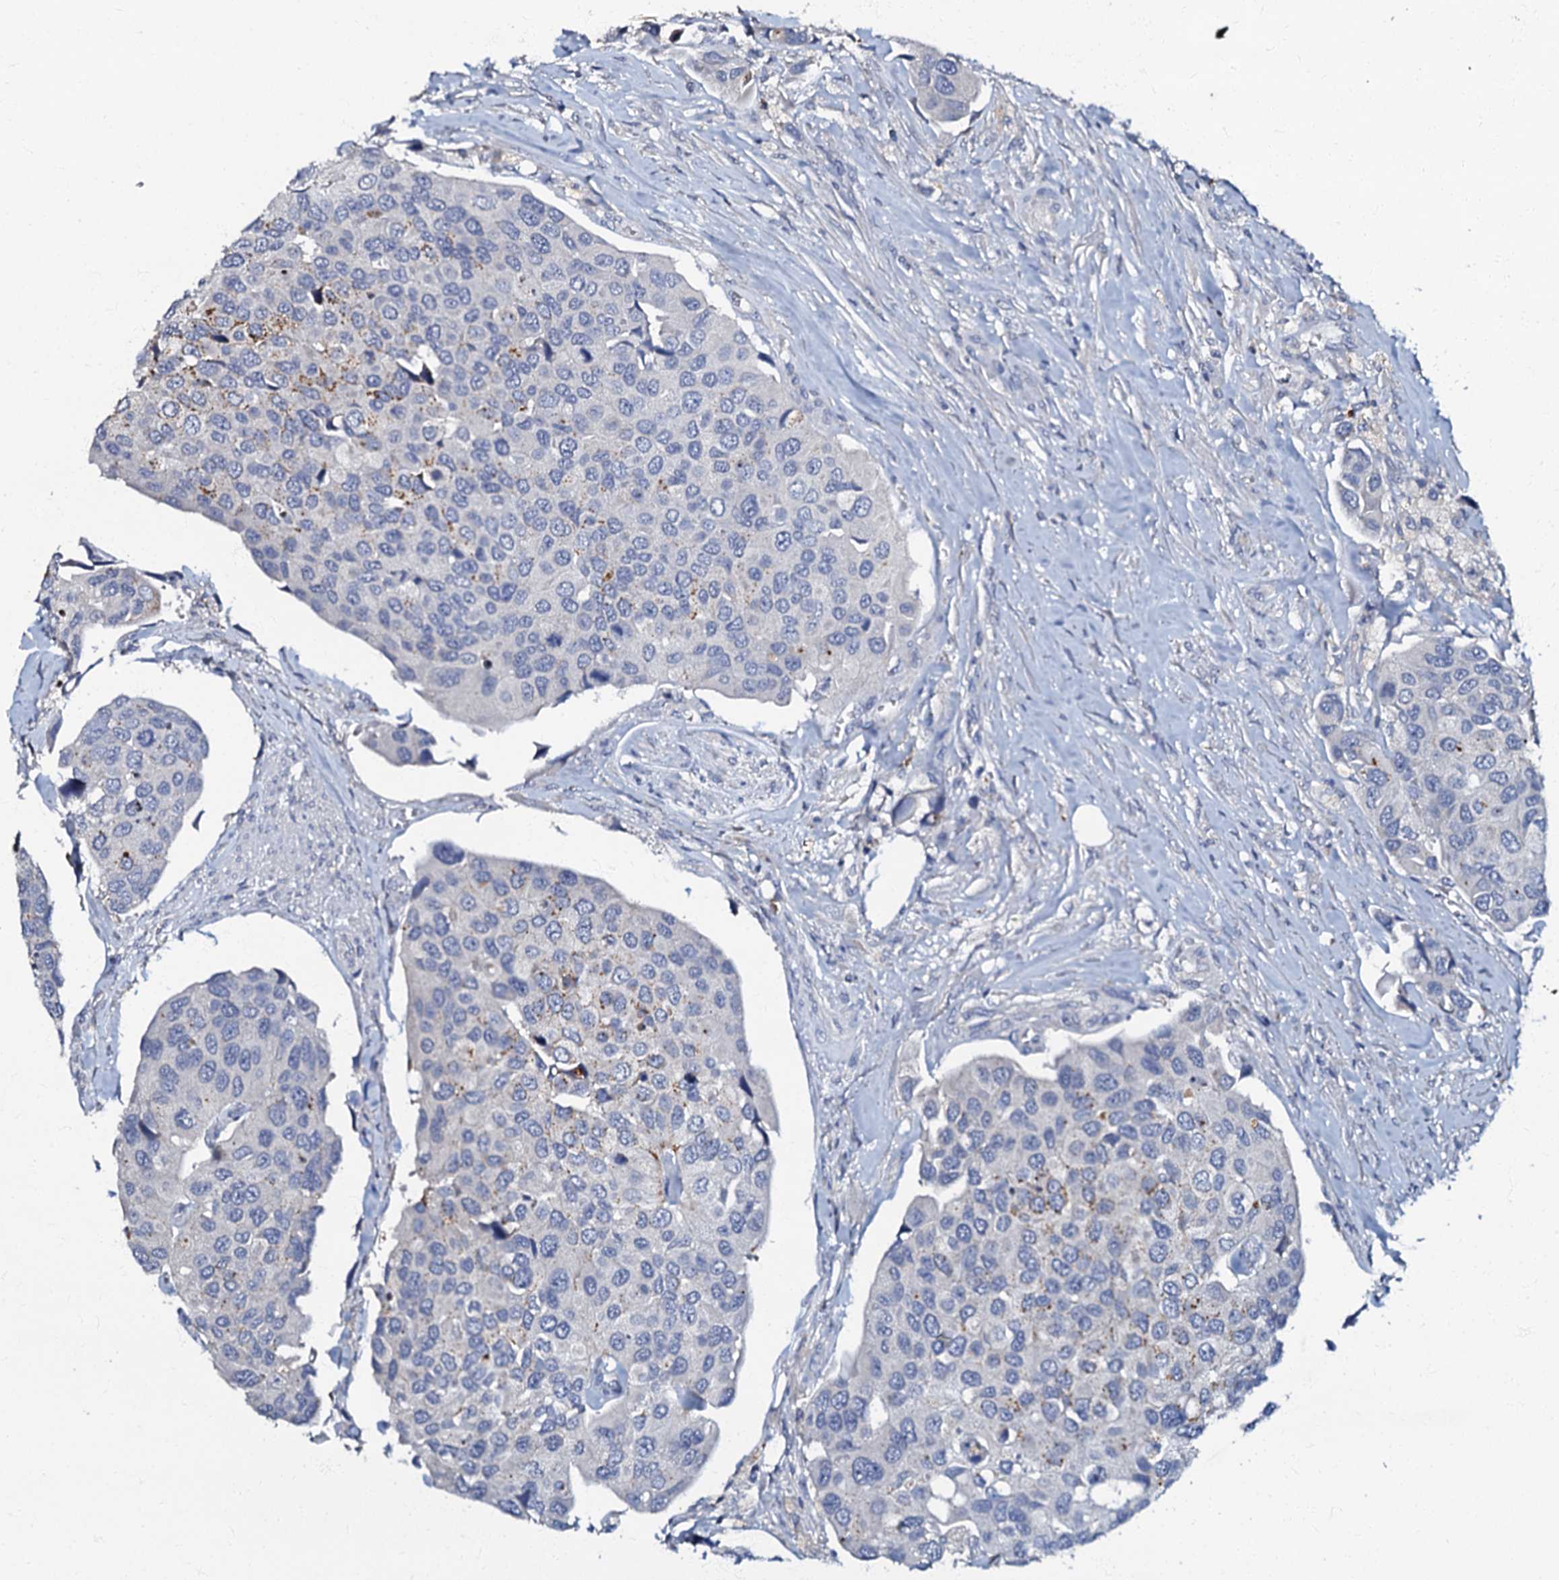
{"staining": {"intensity": "weak", "quantity": "<25%", "location": "cytoplasmic/membranous"}, "tissue": "urothelial cancer", "cell_type": "Tumor cells", "image_type": "cancer", "snomed": [{"axis": "morphology", "description": "Urothelial carcinoma, High grade"}, {"axis": "topography", "description": "Urinary bladder"}], "caption": "Urothelial cancer stained for a protein using immunohistochemistry demonstrates no expression tumor cells.", "gene": "OLAH", "patient": {"sex": "male", "age": 74}}